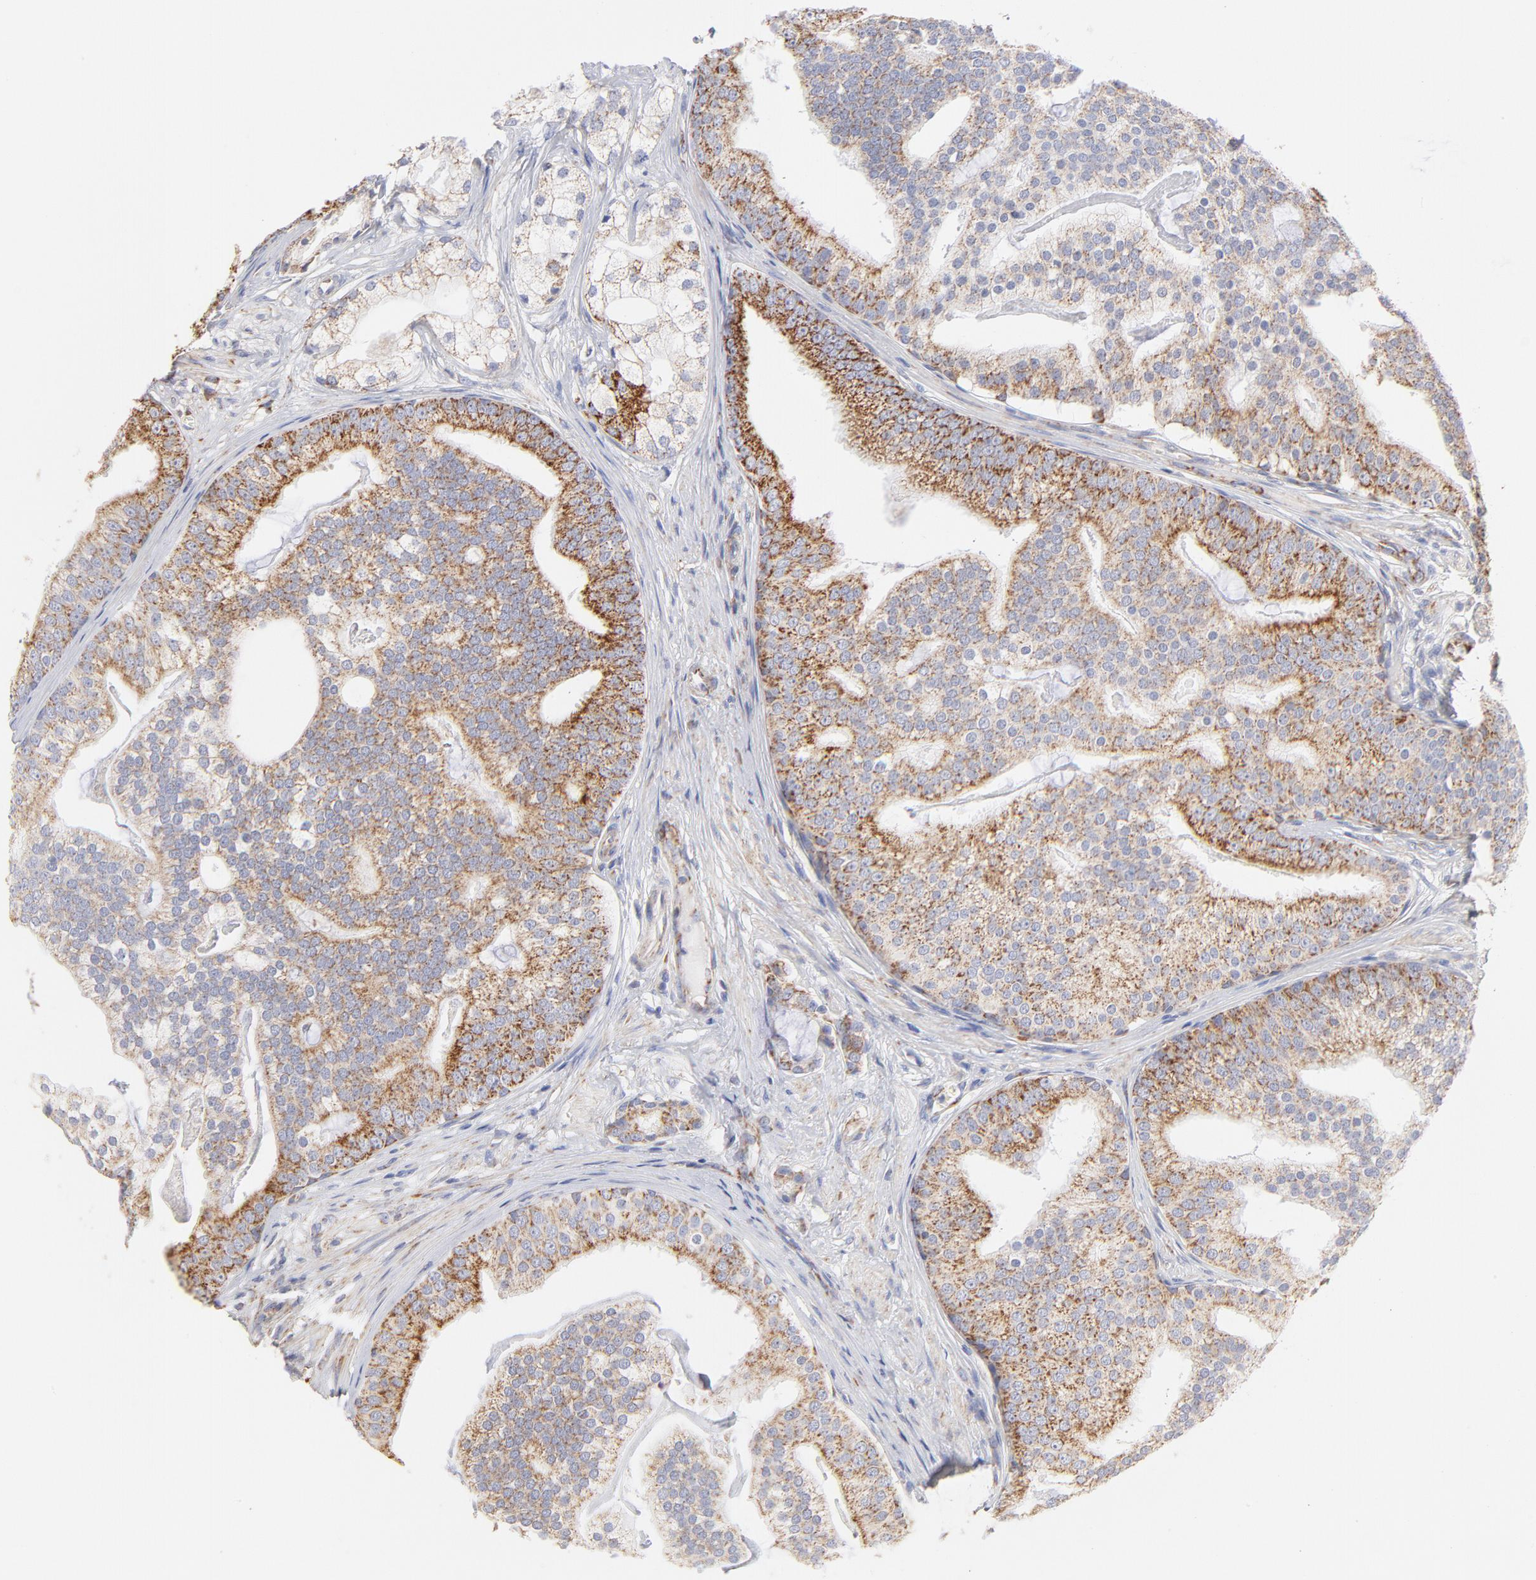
{"staining": {"intensity": "weak", "quantity": "25%-75%", "location": "cytoplasmic/membranous"}, "tissue": "prostate cancer", "cell_type": "Tumor cells", "image_type": "cancer", "snomed": [{"axis": "morphology", "description": "Adenocarcinoma, Low grade"}, {"axis": "topography", "description": "Prostate"}], "caption": "Human adenocarcinoma (low-grade) (prostate) stained for a protein (brown) exhibits weak cytoplasmic/membranous positive expression in about 25%-75% of tumor cells.", "gene": "TIMM8A", "patient": {"sex": "male", "age": 58}}